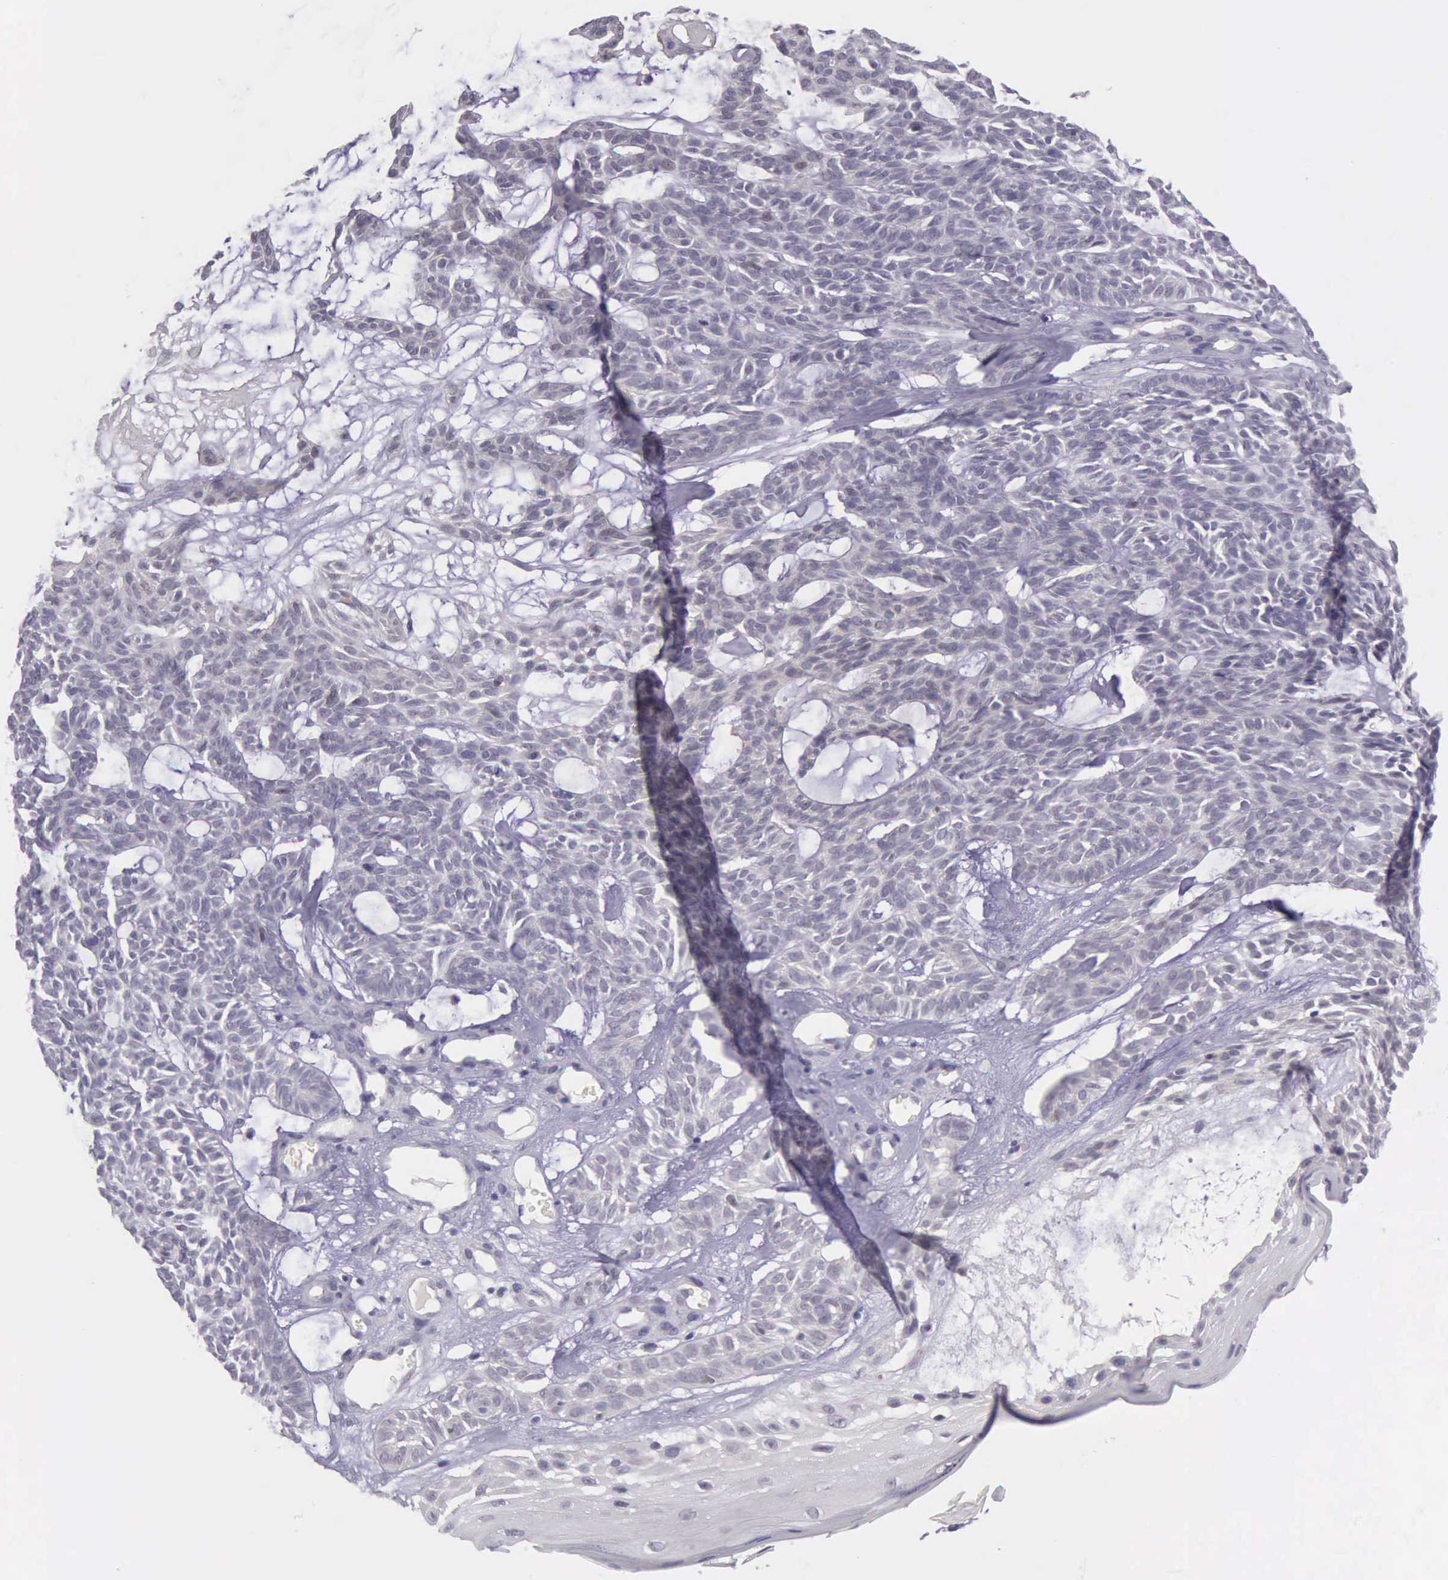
{"staining": {"intensity": "negative", "quantity": "none", "location": "none"}, "tissue": "skin cancer", "cell_type": "Tumor cells", "image_type": "cancer", "snomed": [{"axis": "morphology", "description": "Basal cell carcinoma"}, {"axis": "topography", "description": "Skin"}], "caption": "Tumor cells show no significant positivity in skin cancer (basal cell carcinoma).", "gene": "ARNT2", "patient": {"sex": "male", "age": 75}}